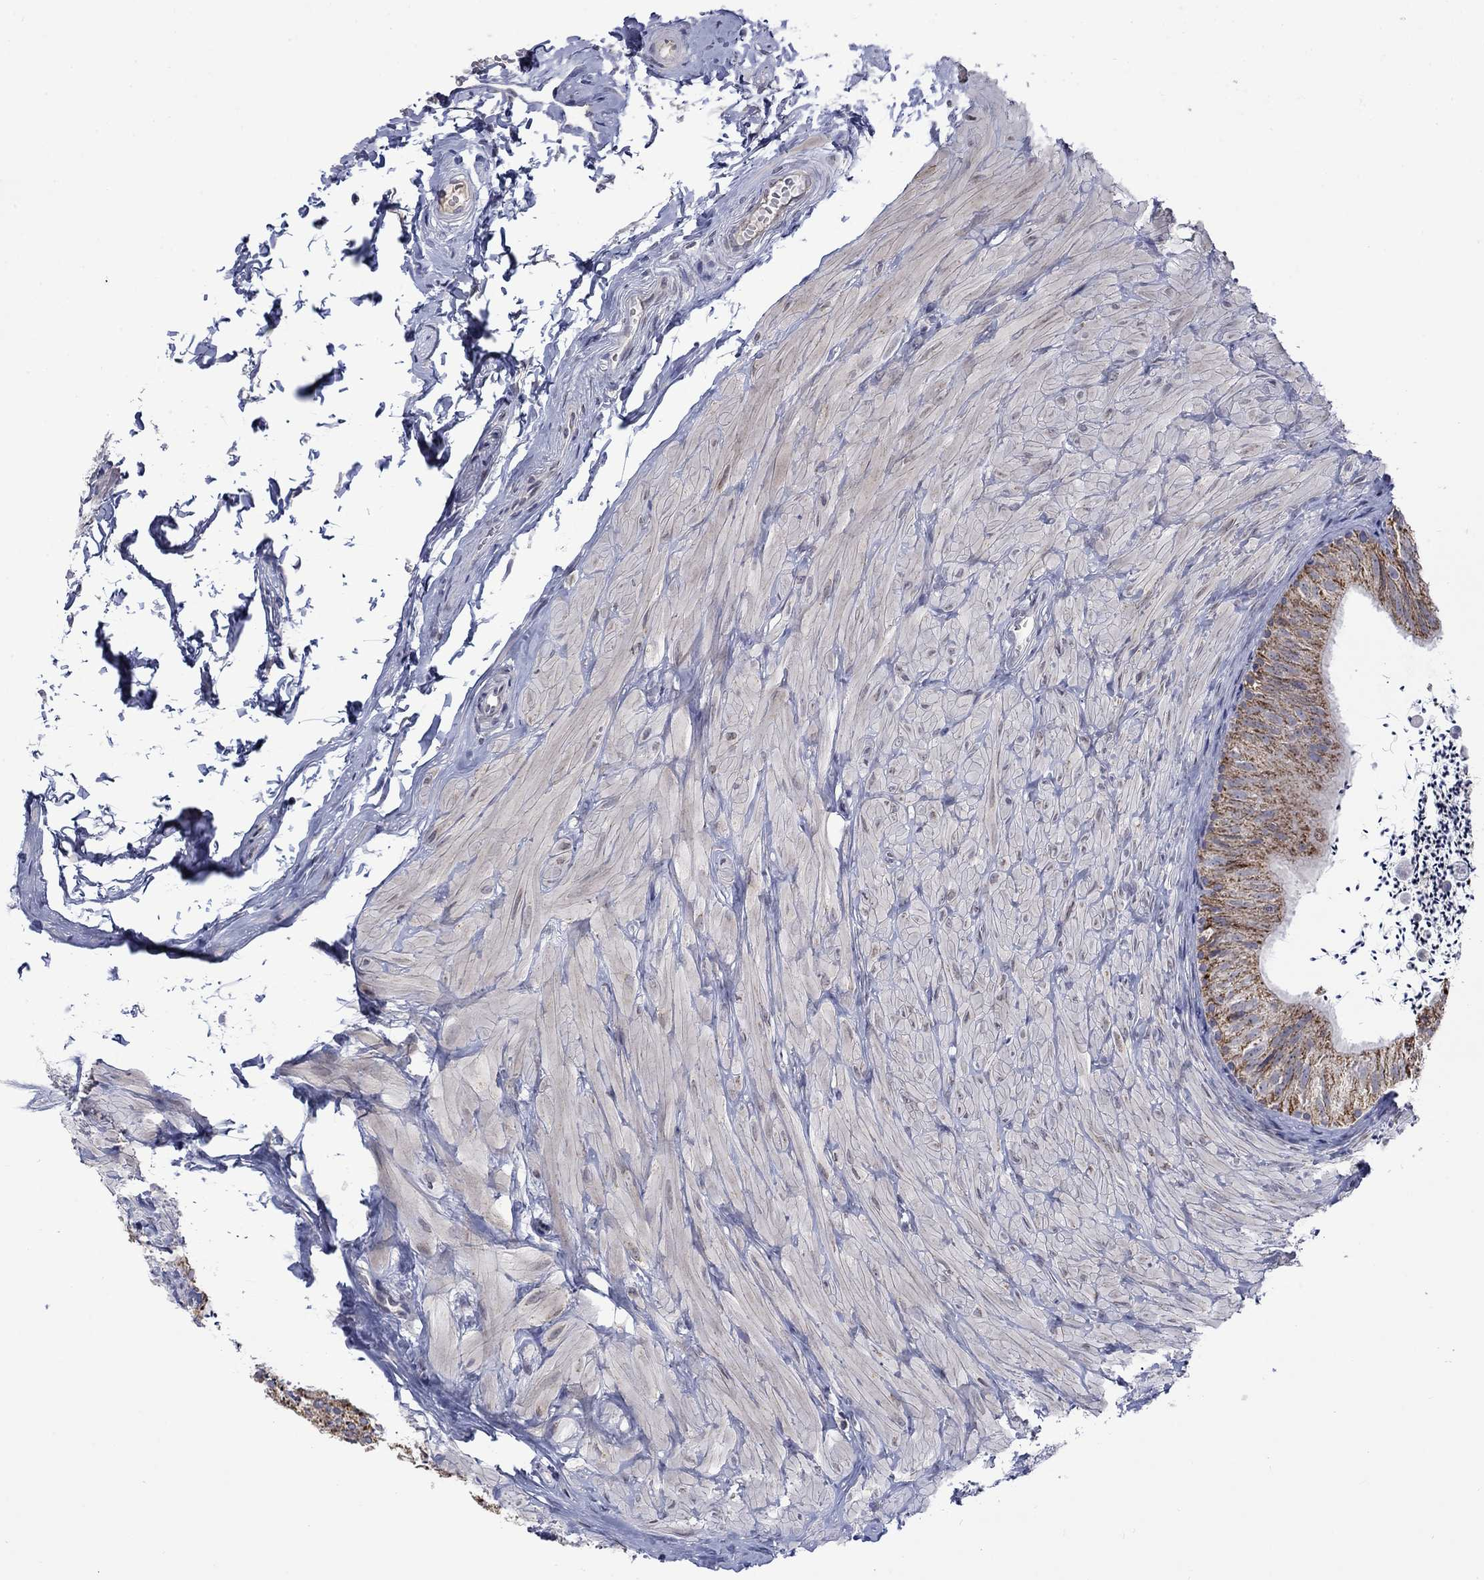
{"staining": {"intensity": "strong", "quantity": "<25%", "location": "cytoplasmic/membranous"}, "tissue": "epididymis", "cell_type": "Glandular cells", "image_type": "normal", "snomed": [{"axis": "morphology", "description": "Normal tissue, NOS"}, {"axis": "topography", "description": "Epididymis"}], "caption": "Immunohistochemical staining of unremarkable human epididymis shows <25% levels of strong cytoplasmic/membranous protein staining in approximately <25% of glandular cells. Ihc stains the protein in brown and the nuclei are stained blue.", "gene": "KCNJ16", "patient": {"sex": "male", "age": 32}}